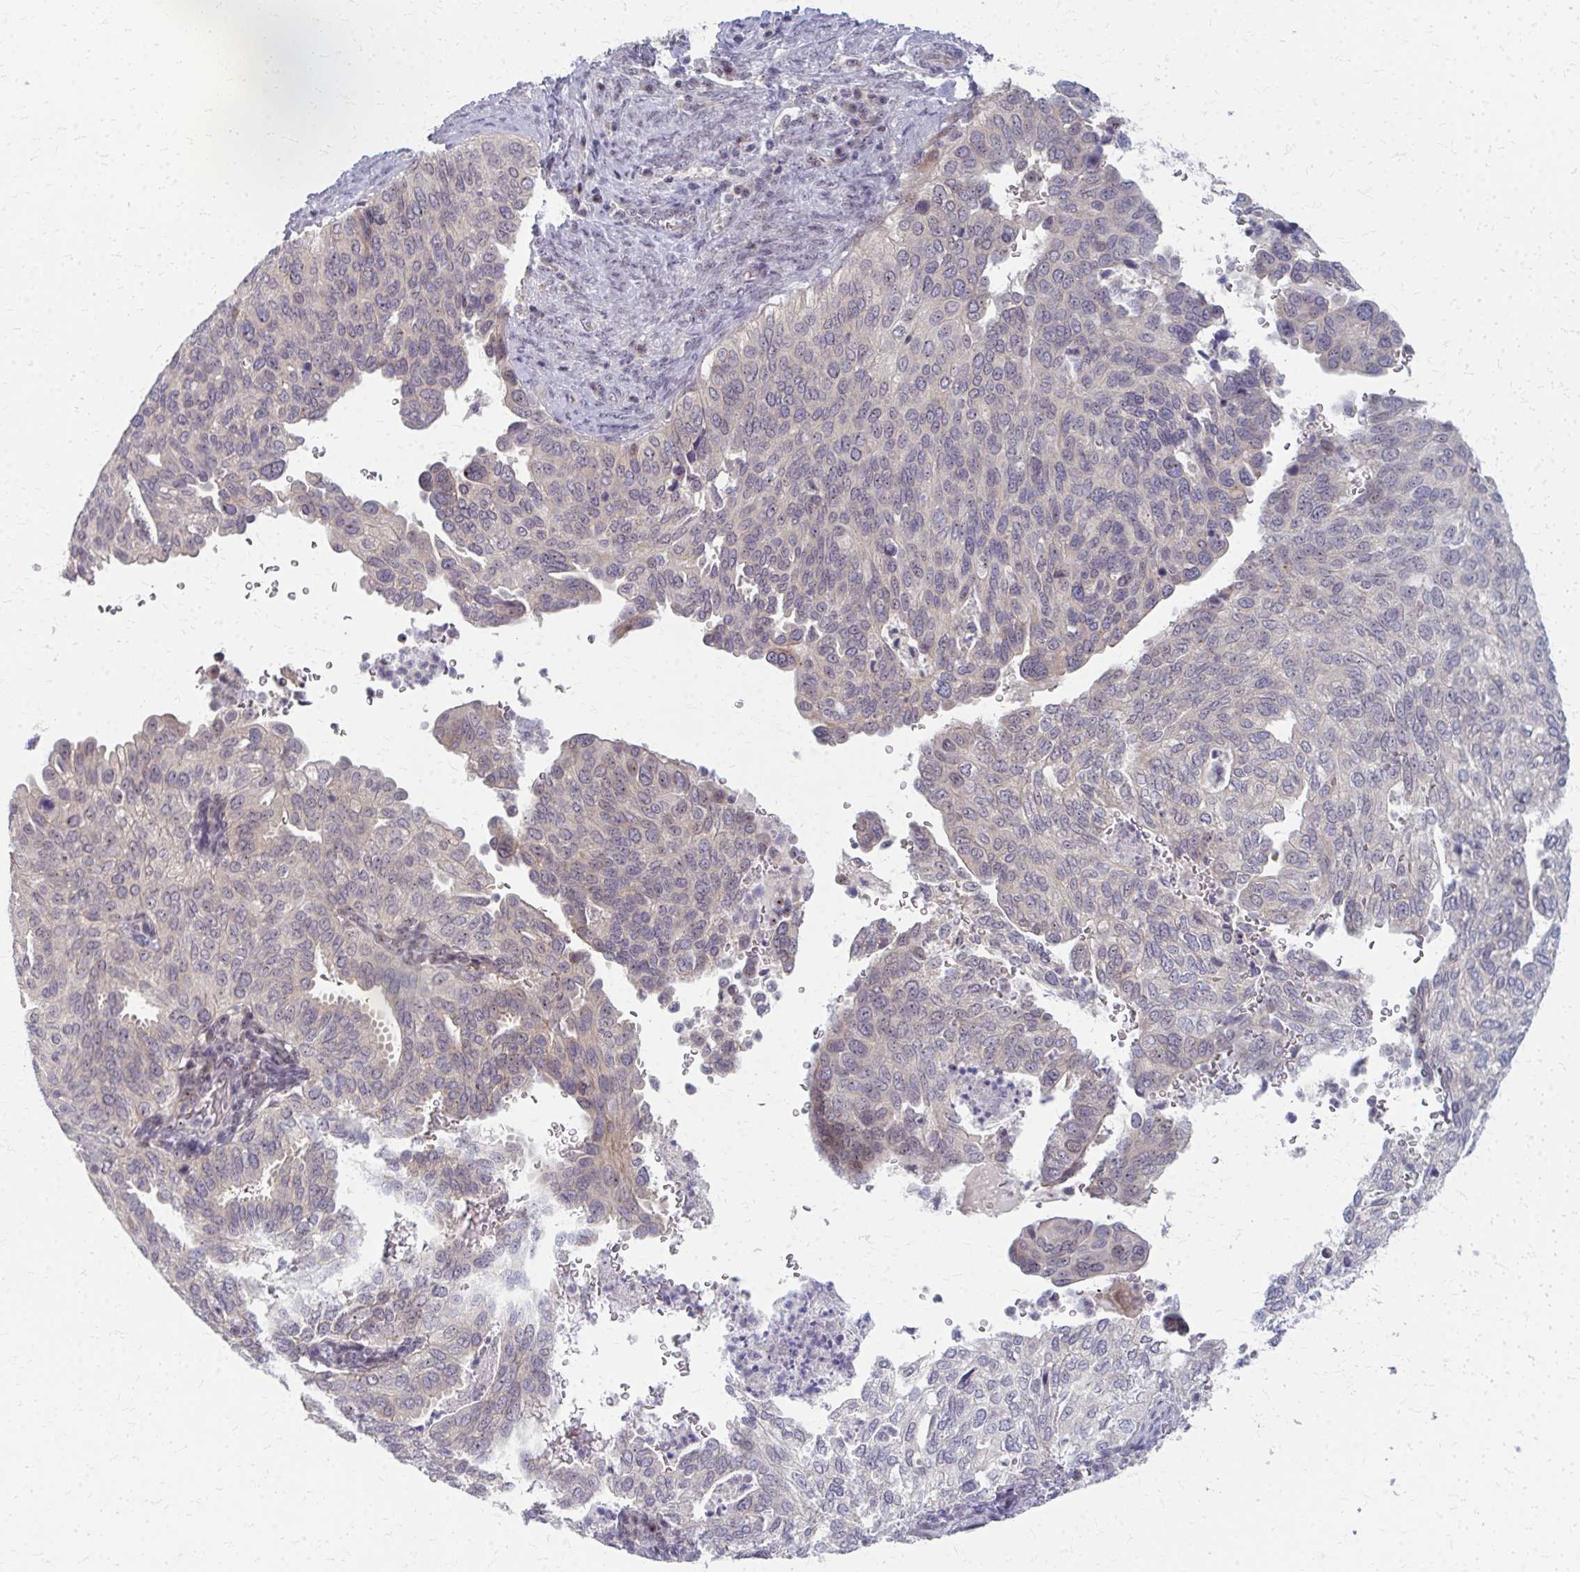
{"staining": {"intensity": "negative", "quantity": "none", "location": "none"}, "tissue": "cervical cancer", "cell_type": "Tumor cells", "image_type": "cancer", "snomed": [{"axis": "morphology", "description": "Squamous cell carcinoma, NOS"}, {"axis": "topography", "description": "Cervix"}], "caption": "The image demonstrates no significant positivity in tumor cells of squamous cell carcinoma (cervical).", "gene": "NUDT16", "patient": {"sex": "female", "age": 38}}